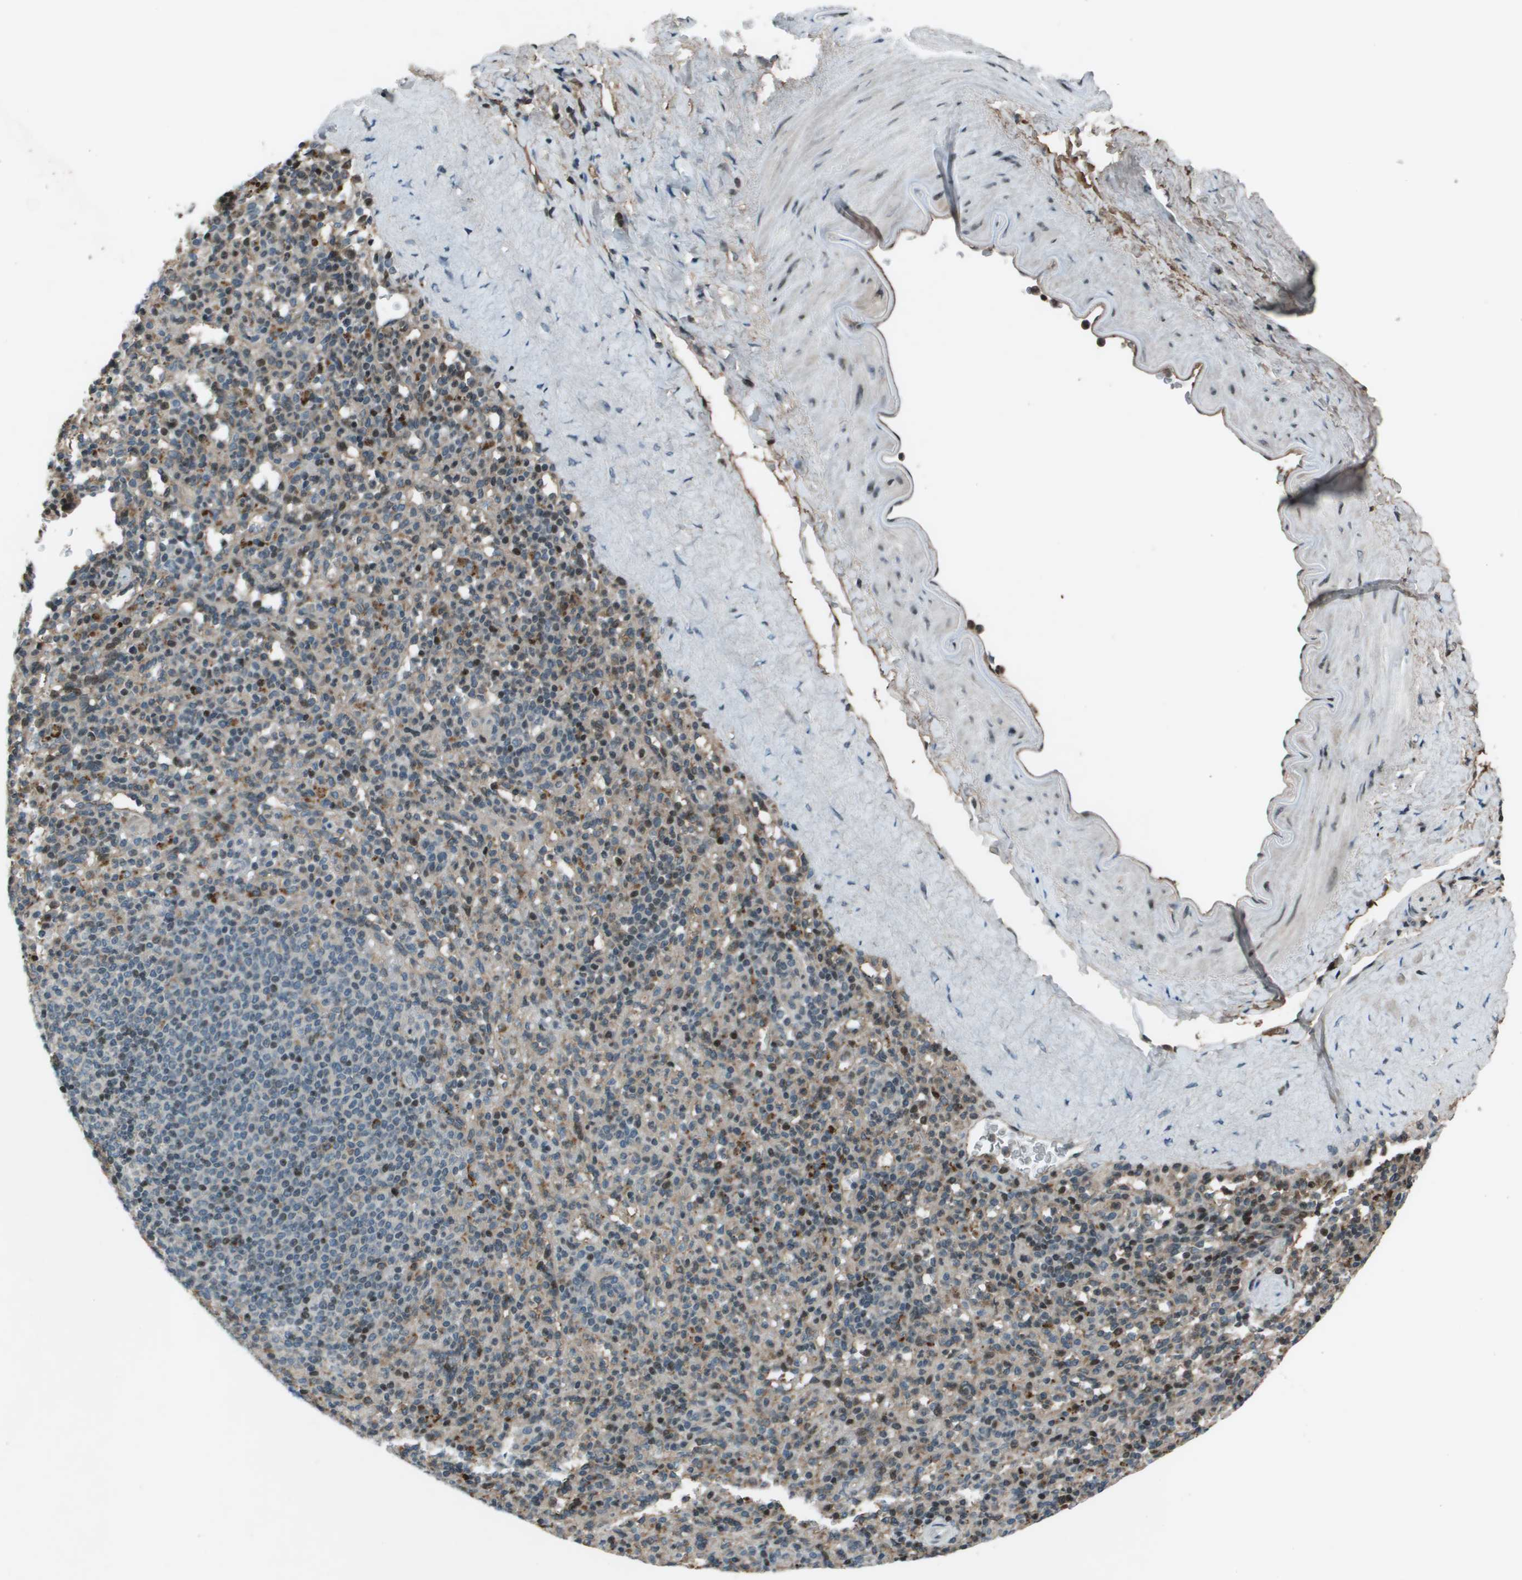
{"staining": {"intensity": "moderate", "quantity": "<25%", "location": "nuclear"}, "tissue": "spleen", "cell_type": "Cells in red pulp", "image_type": "normal", "snomed": [{"axis": "morphology", "description": "Normal tissue, NOS"}, {"axis": "topography", "description": "Spleen"}], "caption": "The photomicrograph demonstrates staining of unremarkable spleen, revealing moderate nuclear protein expression (brown color) within cells in red pulp.", "gene": "CXCL12", "patient": {"sex": "male", "age": 36}}